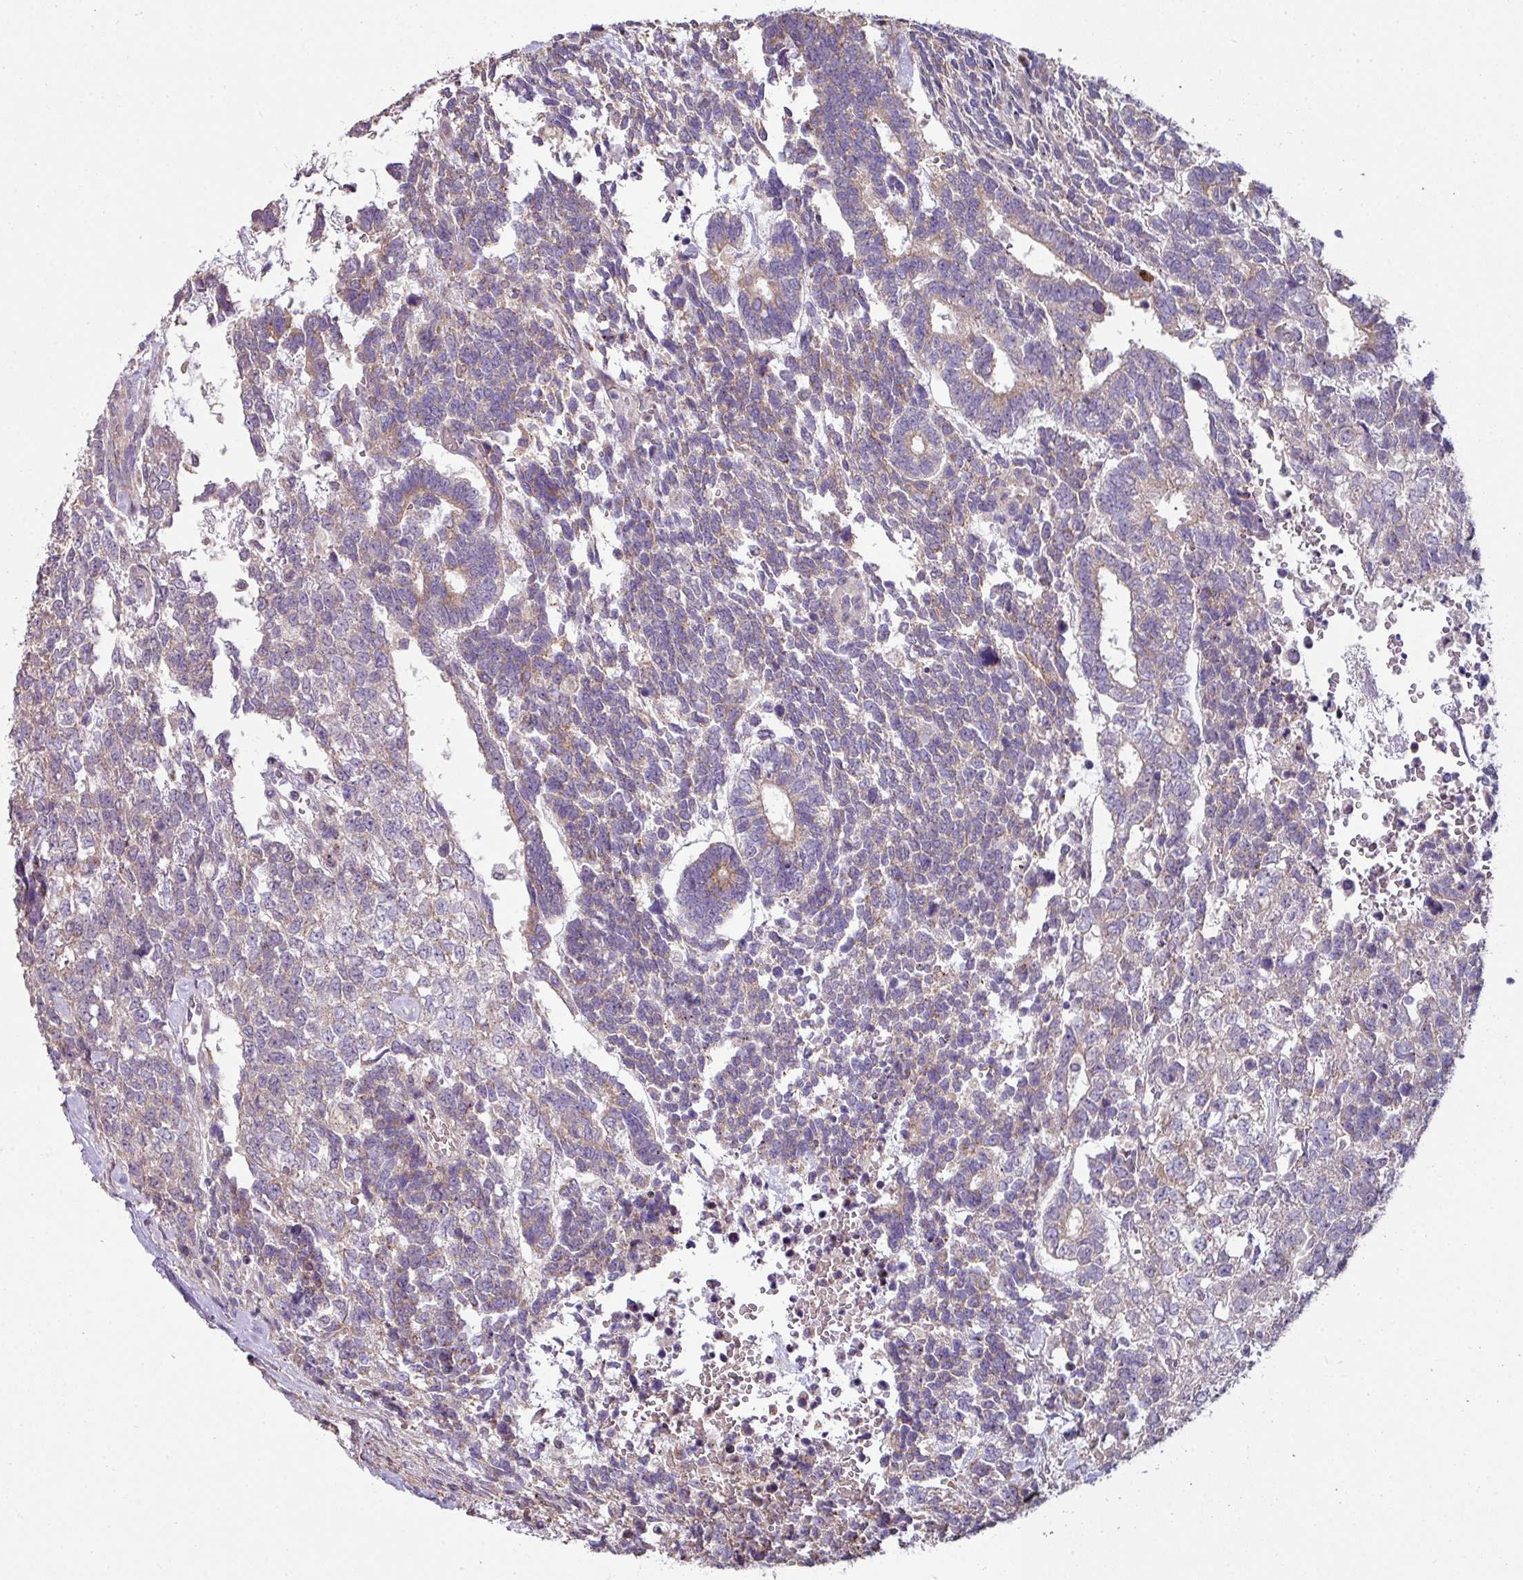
{"staining": {"intensity": "weak", "quantity": "25%-75%", "location": "cytoplasmic/membranous"}, "tissue": "testis cancer", "cell_type": "Tumor cells", "image_type": "cancer", "snomed": [{"axis": "morphology", "description": "Carcinoma, Embryonal, NOS"}, {"axis": "topography", "description": "Testis"}], "caption": "This is a micrograph of IHC staining of embryonal carcinoma (testis), which shows weak positivity in the cytoplasmic/membranous of tumor cells.", "gene": "LRRC9", "patient": {"sex": "male", "age": 23}}